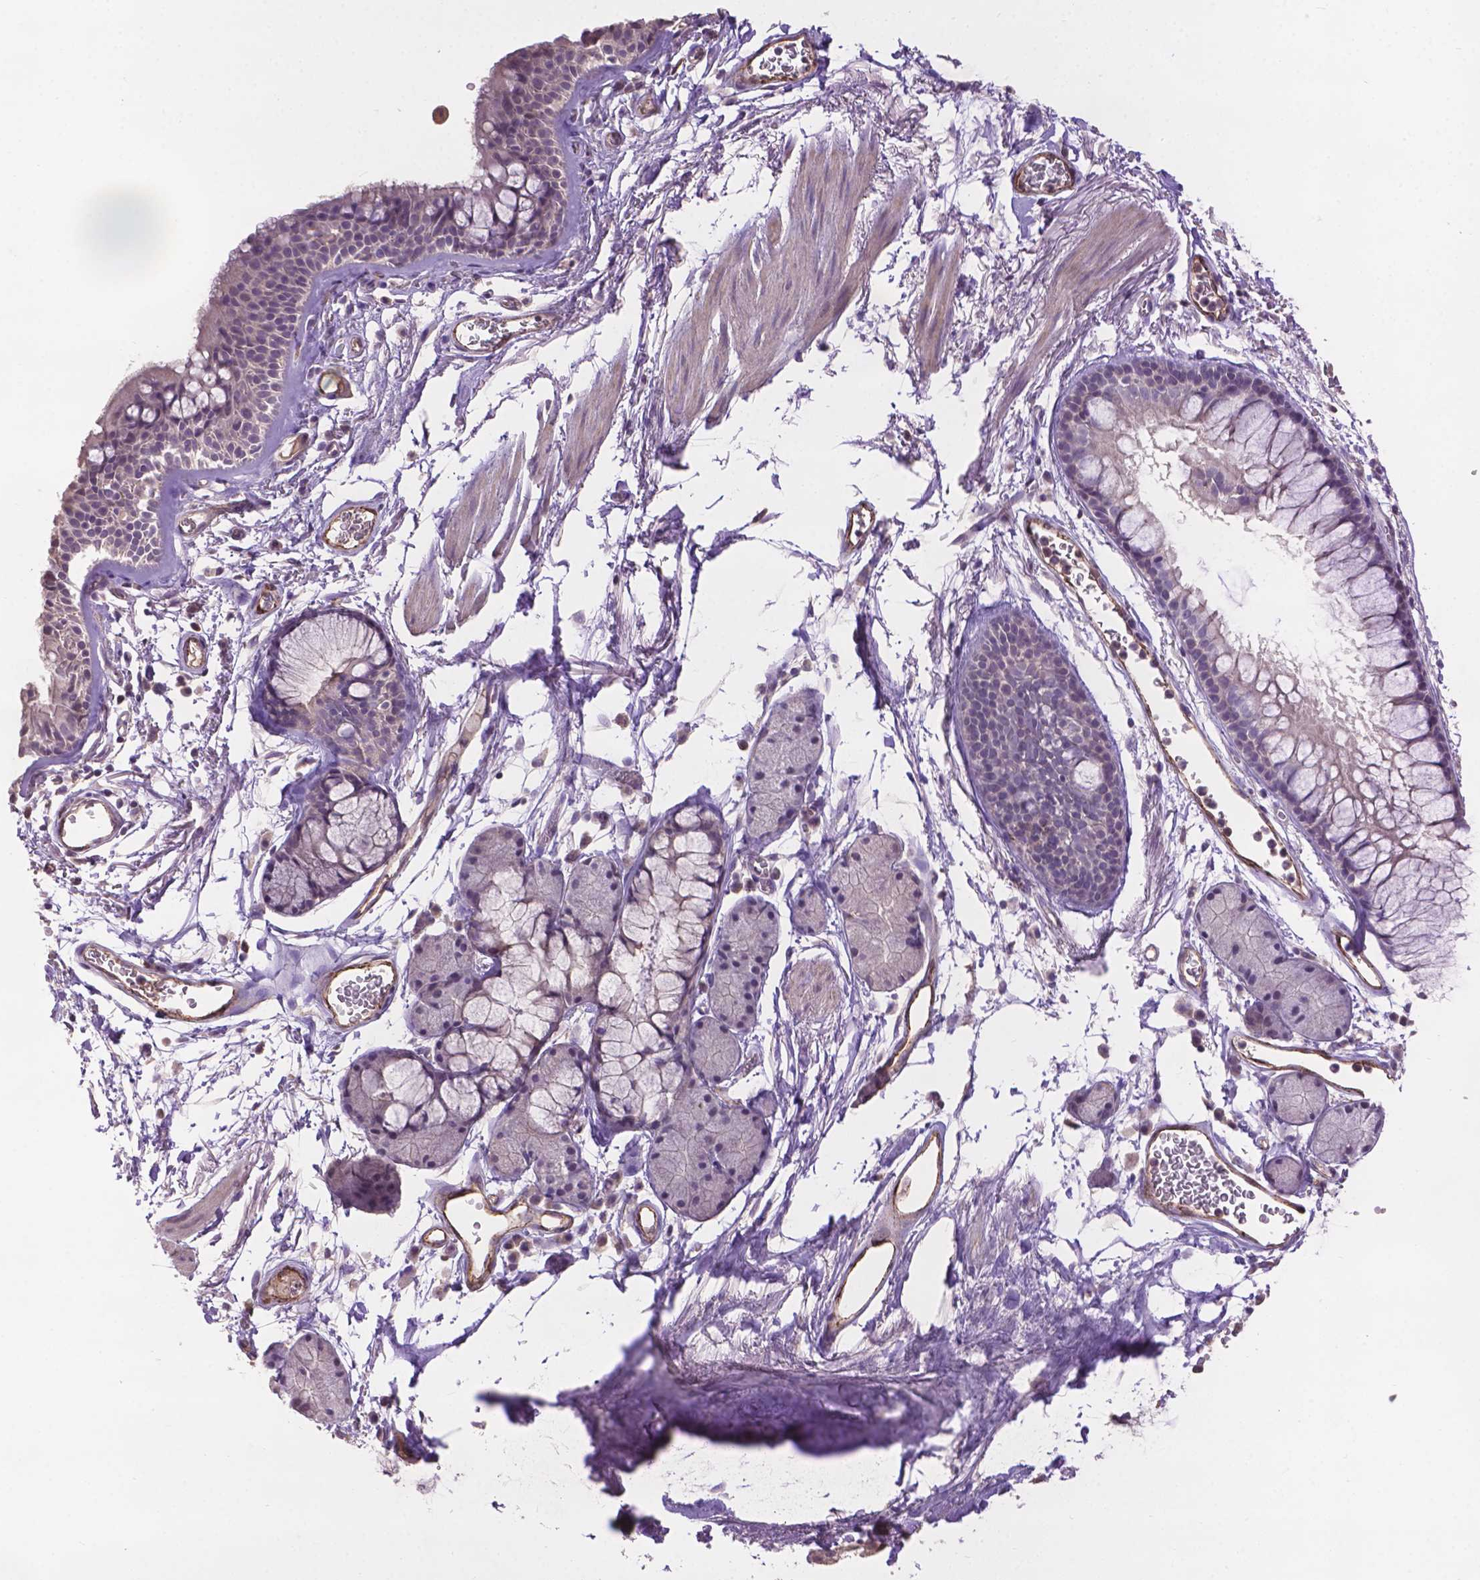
{"staining": {"intensity": "weak", "quantity": "<25%", "location": "cytoplasmic/membranous"}, "tissue": "bronchus", "cell_type": "Respiratory epithelial cells", "image_type": "normal", "snomed": [{"axis": "morphology", "description": "Normal tissue, NOS"}, {"axis": "topography", "description": "Cartilage tissue"}, {"axis": "topography", "description": "Bronchus"}], "caption": "IHC of normal human bronchus displays no positivity in respiratory epithelial cells.", "gene": "ZNF337", "patient": {"sex": "female", "age": 79}}